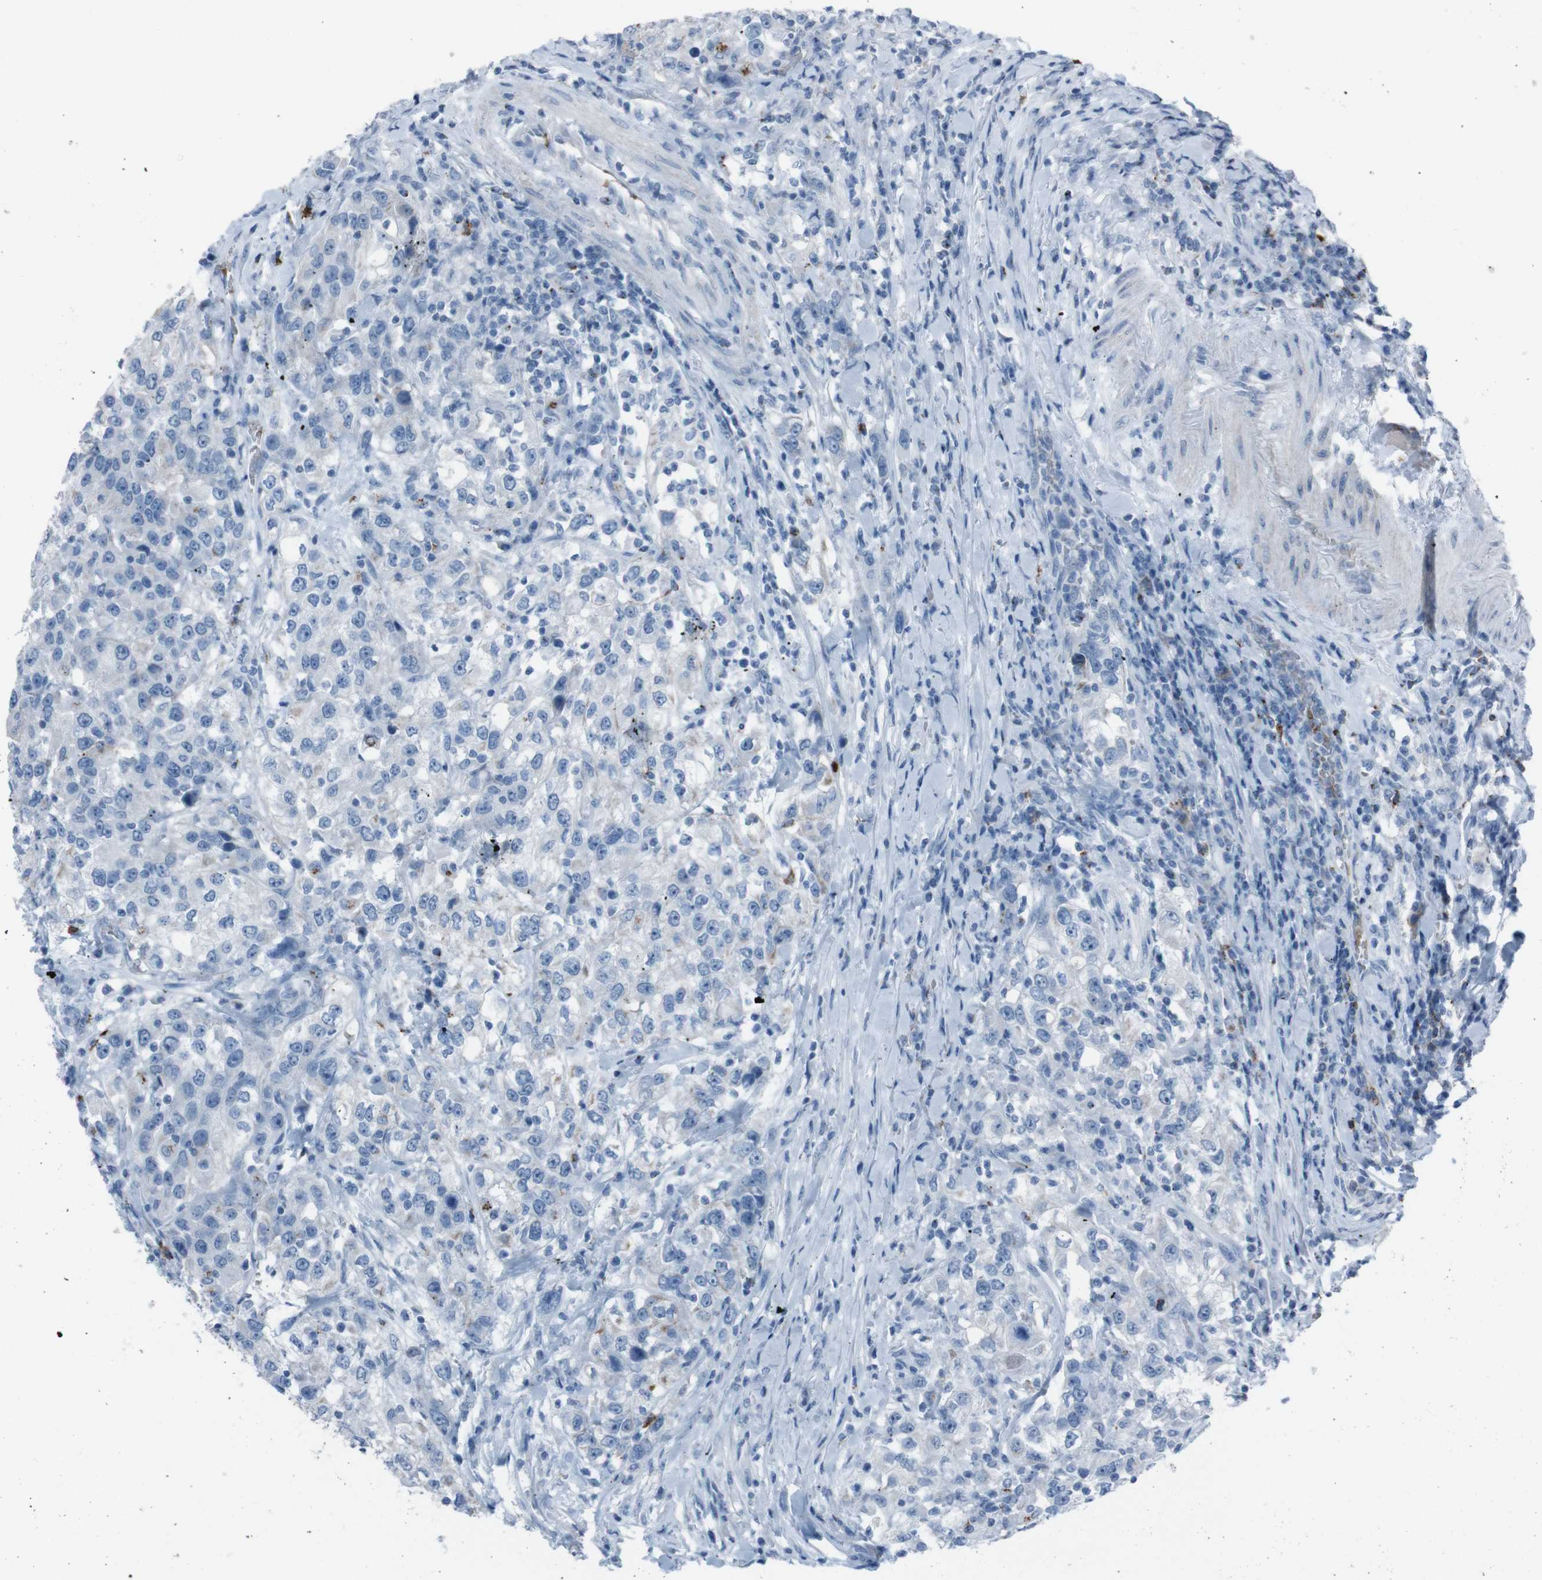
{"staining": {"intensity": "negative", "quantity": "none", "location": "none"}, "tissue": "urothelial cancer", "cell_type": "Tumor cells", "image_type": "cancer", "snomed": [{"axis": "morphology", "description": "Urothelial carcinoma, High grade"}, {"axis": "topography", "description": "Urinary bladder"}], "caption": "This is a micrograph of immunohistochemistry staining of urothelial carcinoma (high-grade), which shows no staining in tumor cells. (DAB (3,3'-diaminobenzidine) immunohistochemistry with hematoxylin counter stain).", "gene": "ST6GAL1", "patient": {"sex": "female", "age": 80}}